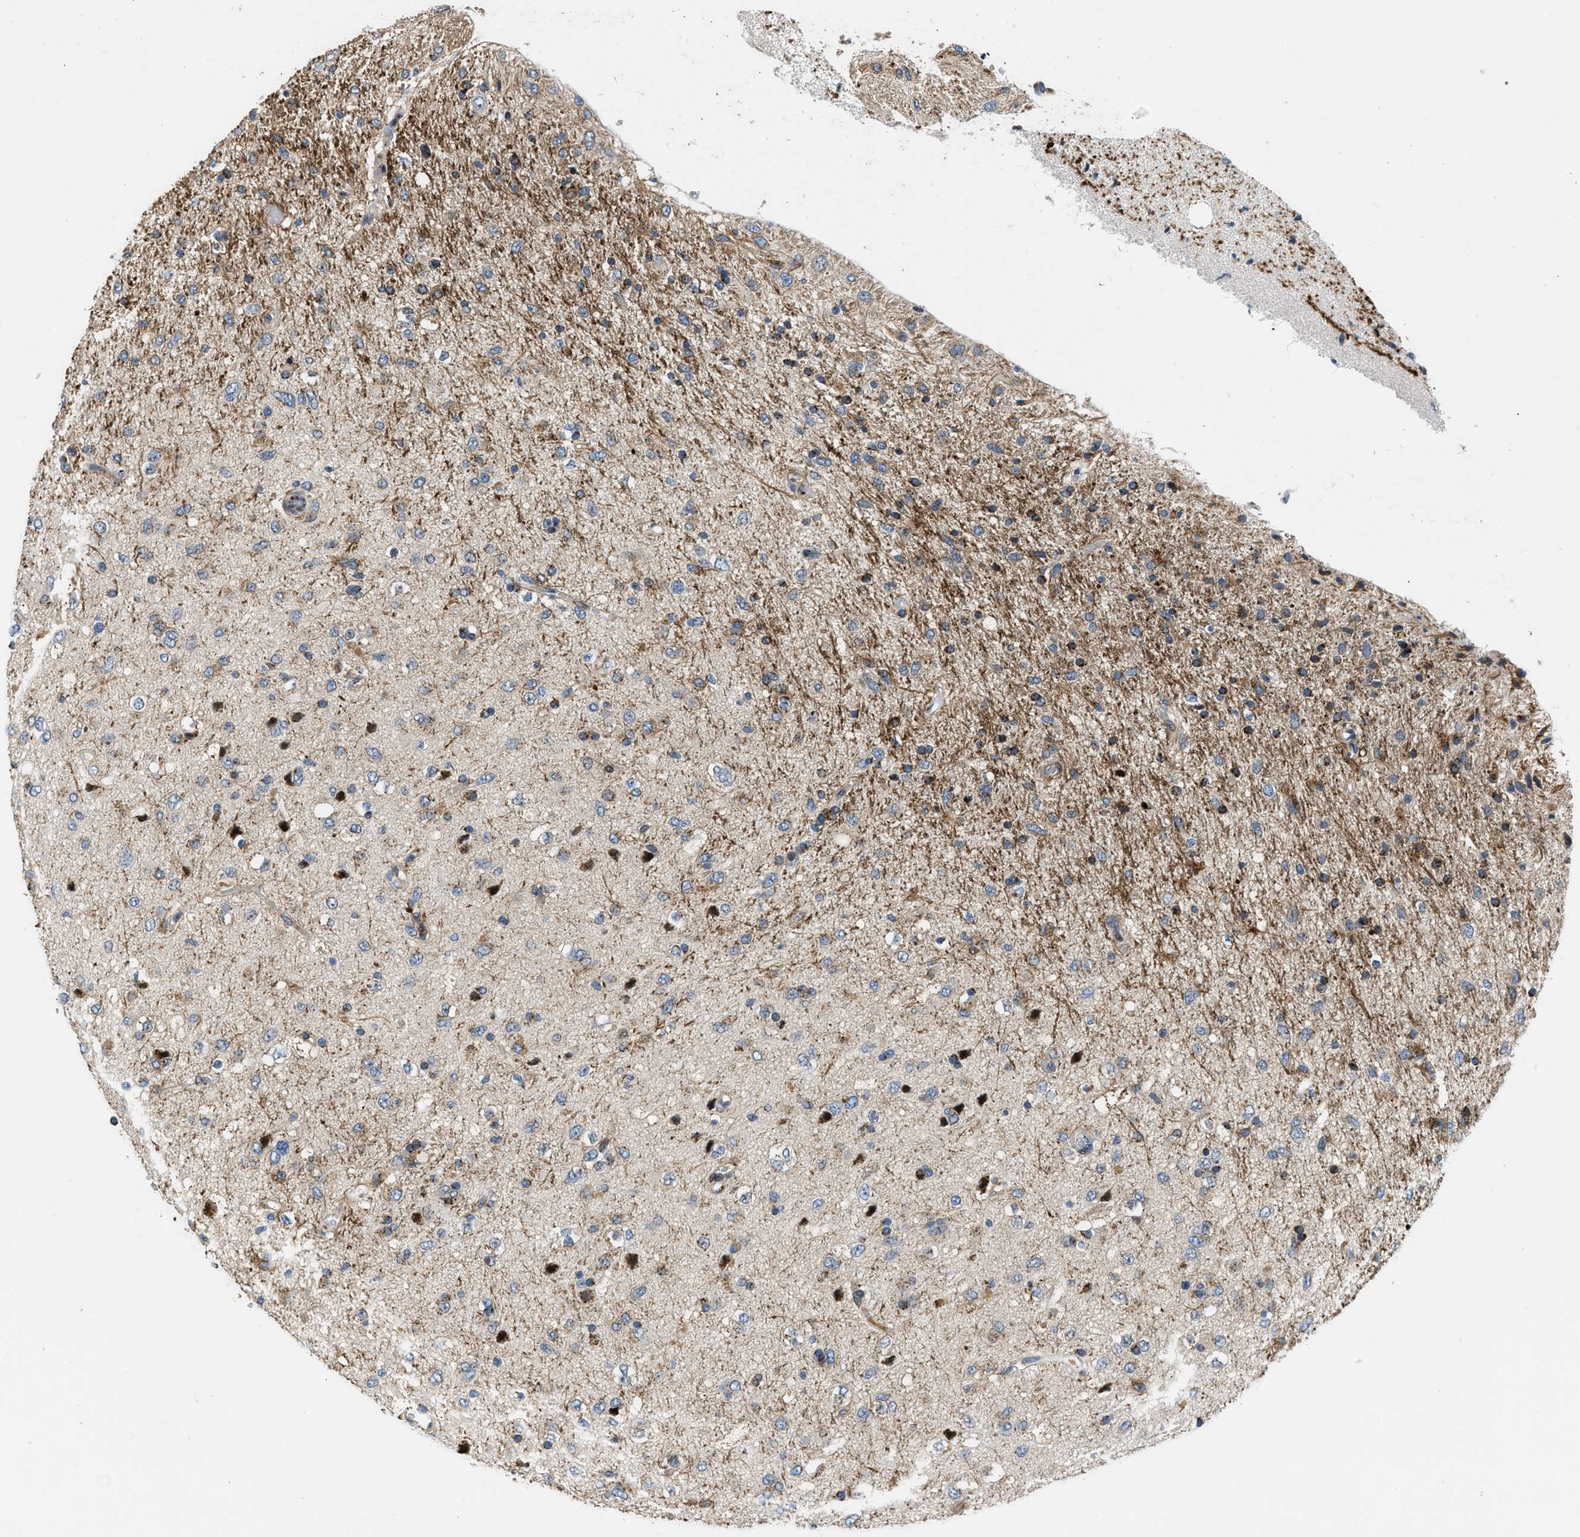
{"staining": {"intensity": "moderate", "quantity": "25%-75%", "location": "cytoplasmic/membranous"}, "tissue": "glioma", "cell_type": "Tumor cells", "image_type": "cancer", "snomed": [{"axis": "morphology", "description": "Glioma, malignant, Low grade"}, {"axis": "topography", "description": "Brain"}], "caption": "A medium amount of moderate cytoplasmic/membranous staining is identified in approximately 25%-75% of tumor cells in low-grade glioma (malignant) tissue.", "gene": "FUT8", "patient": {"sex": "male", "age": 77}}